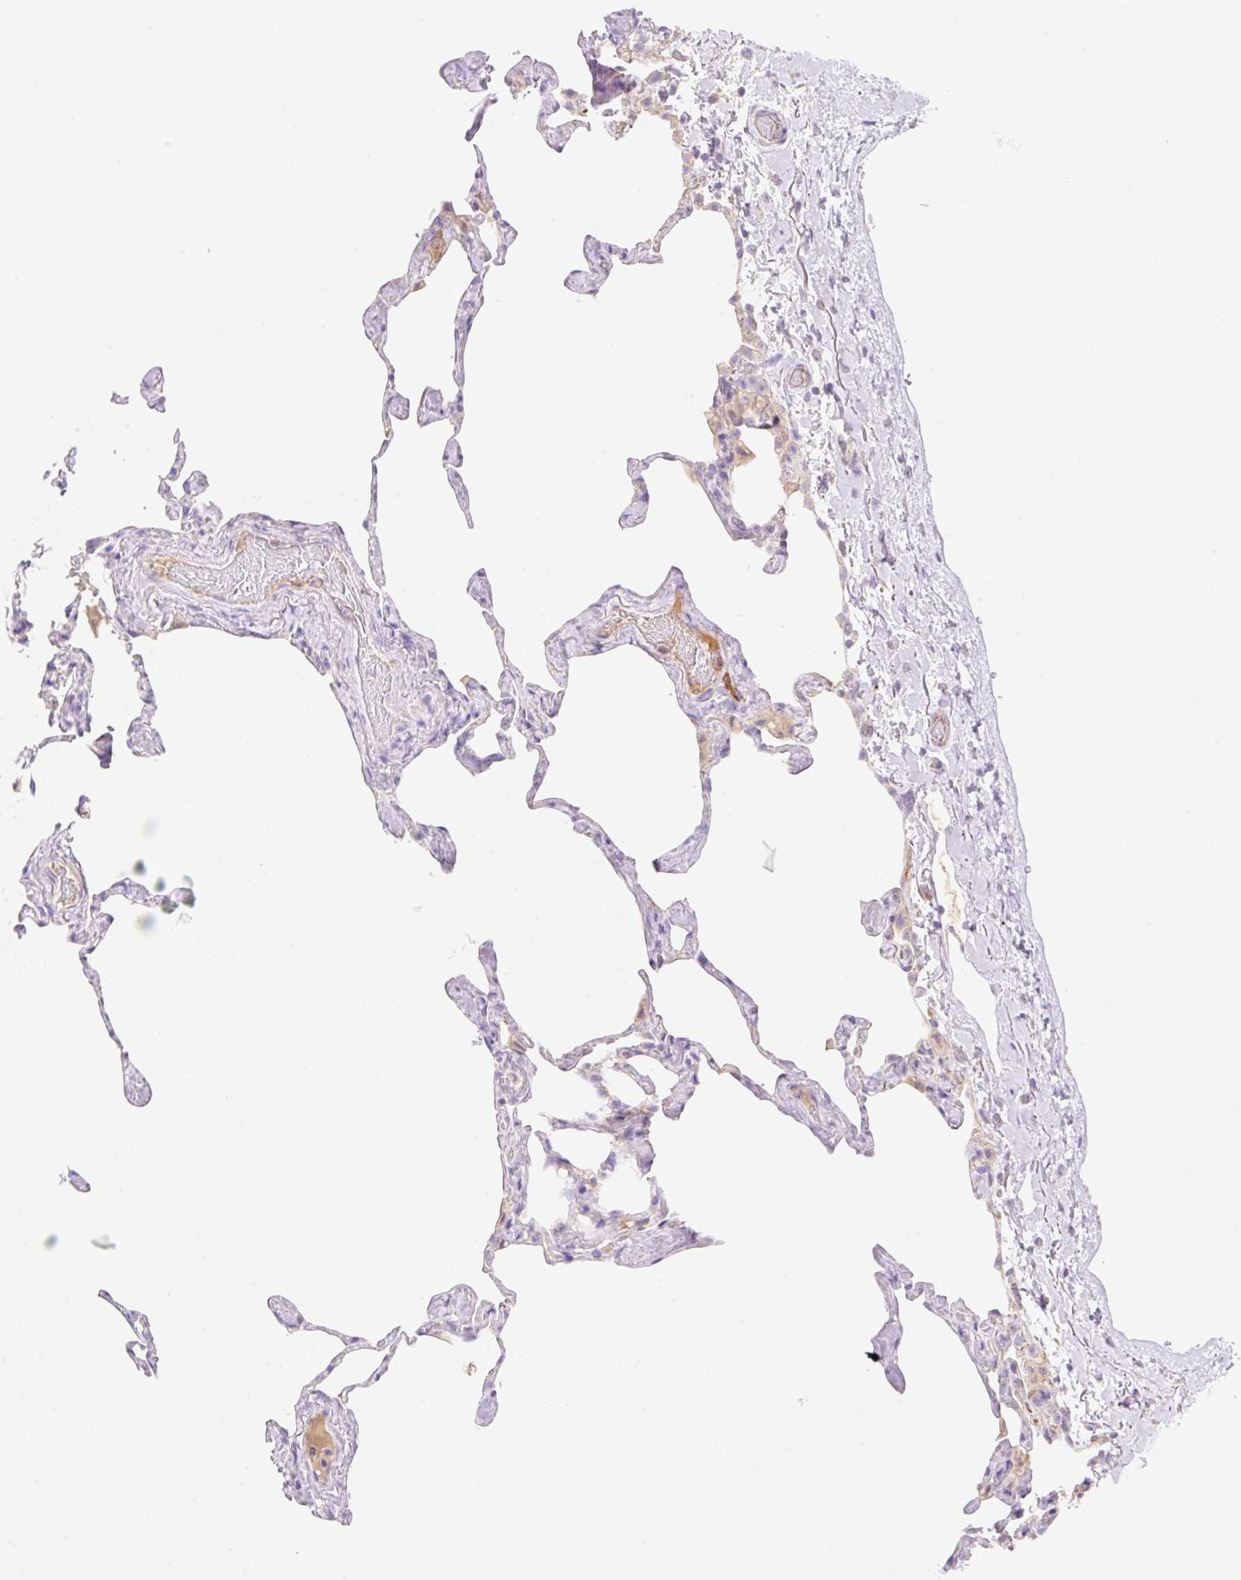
{"staining": {"intensity": "weak", "quantity": "<25%", "location": "cytoplasmic/membranous"}, "tissue": "lung", "cell_type": "Alveolar cells", "image_type": "normal", "snomed": [{"axis": "morphology", "description": "Normal tissue, NOS"}, {"axis": "topography", "description": "Lung"}], "caption": "Alveolar cells show no significant protein expression in benign lung.", "gene": "DENND5A", "patient": {"sex": "male", "age": 65}}